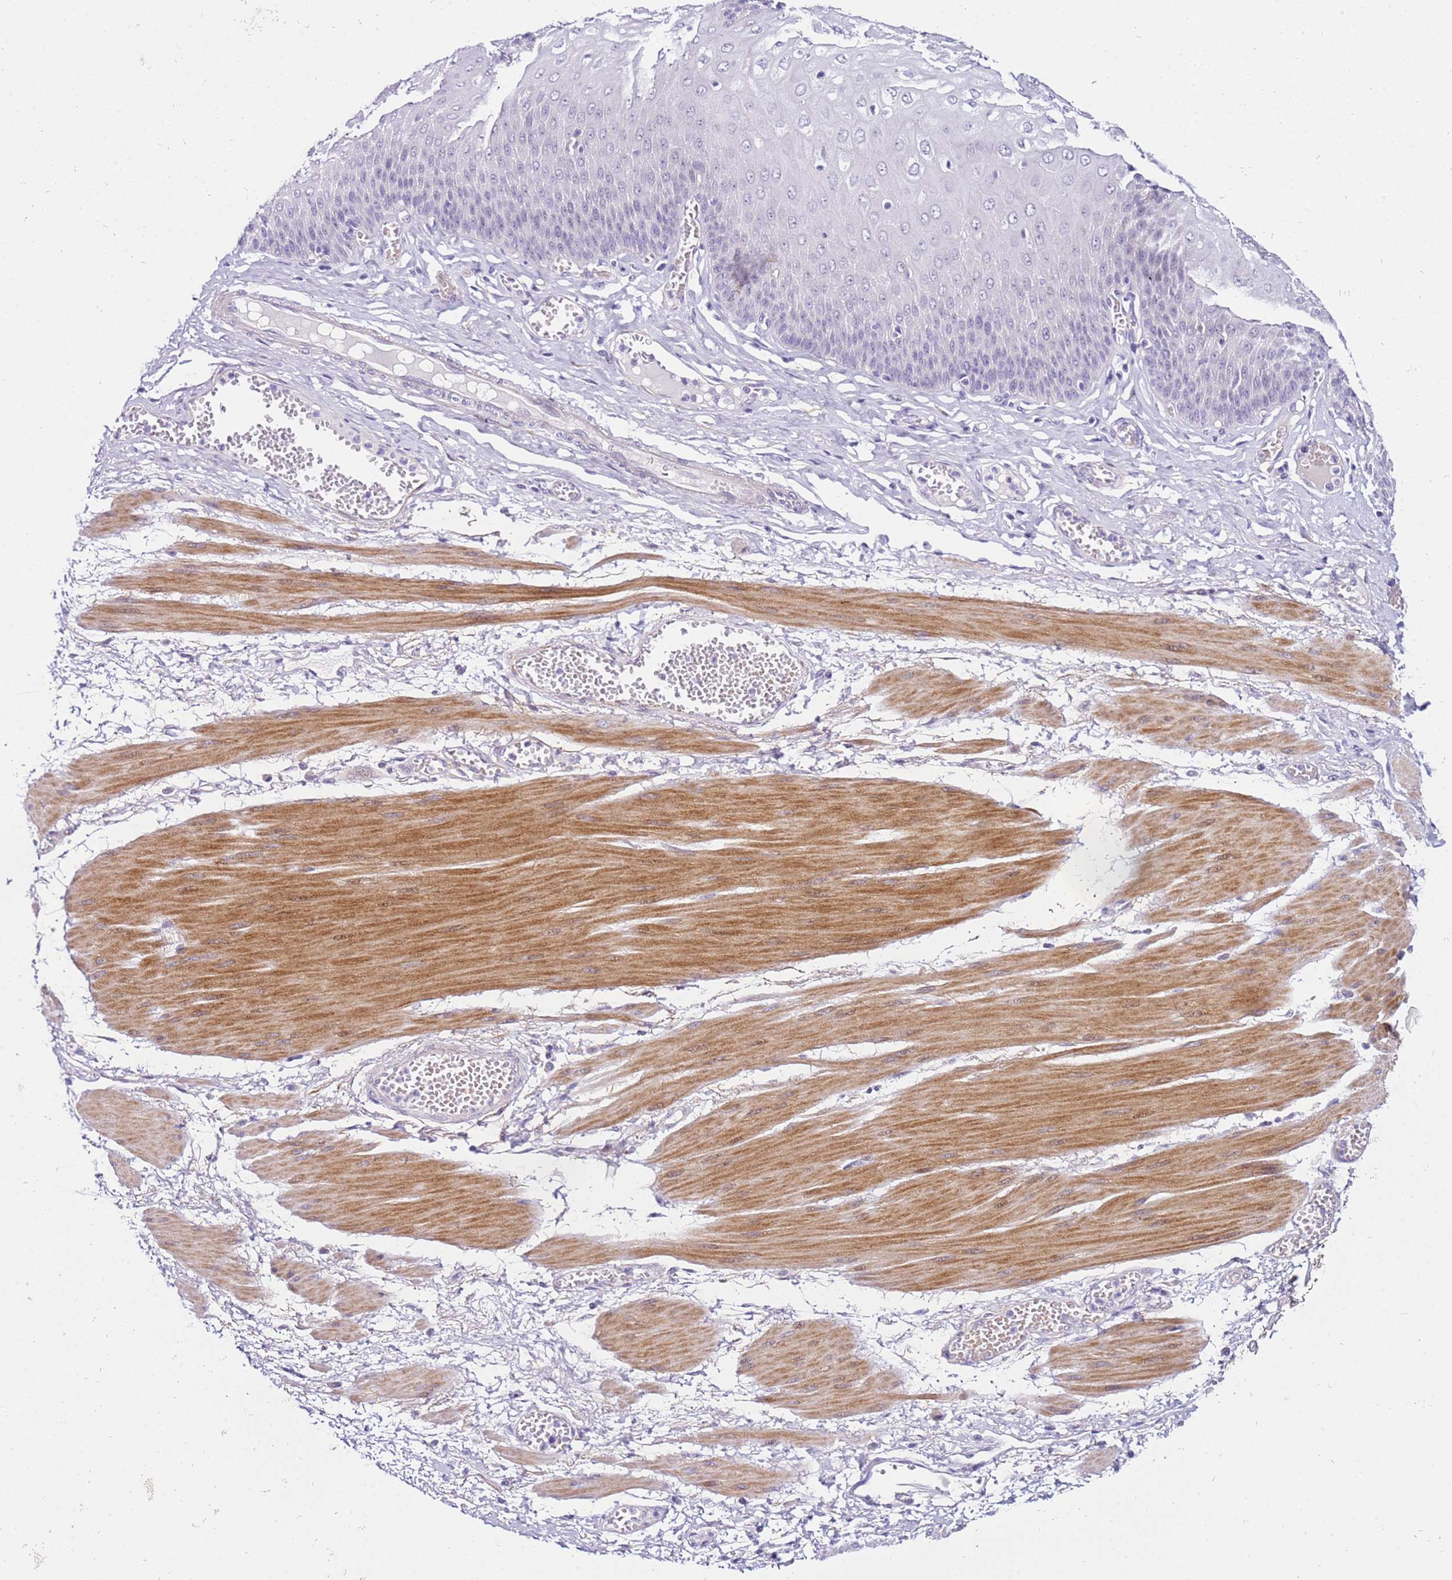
{"staining": {"intensity": "negative", "quantity": "none", "location": "none"}, "tissue": "esophagus", "cell_type": "Squamous epithelial cells", "image_type": "normal", "snomed": [{"axis": "morphology", "description": "Normal tissue, NOS"}, {"axis": "topography", "description": "Esophagus"}], "caption": "DAB immunohistochemical staining of normal human esophagus reveals no significant positivity in squamous epithelial cells.", "gene": "HGD", "patient": {"sex": "male", "age": 60}}